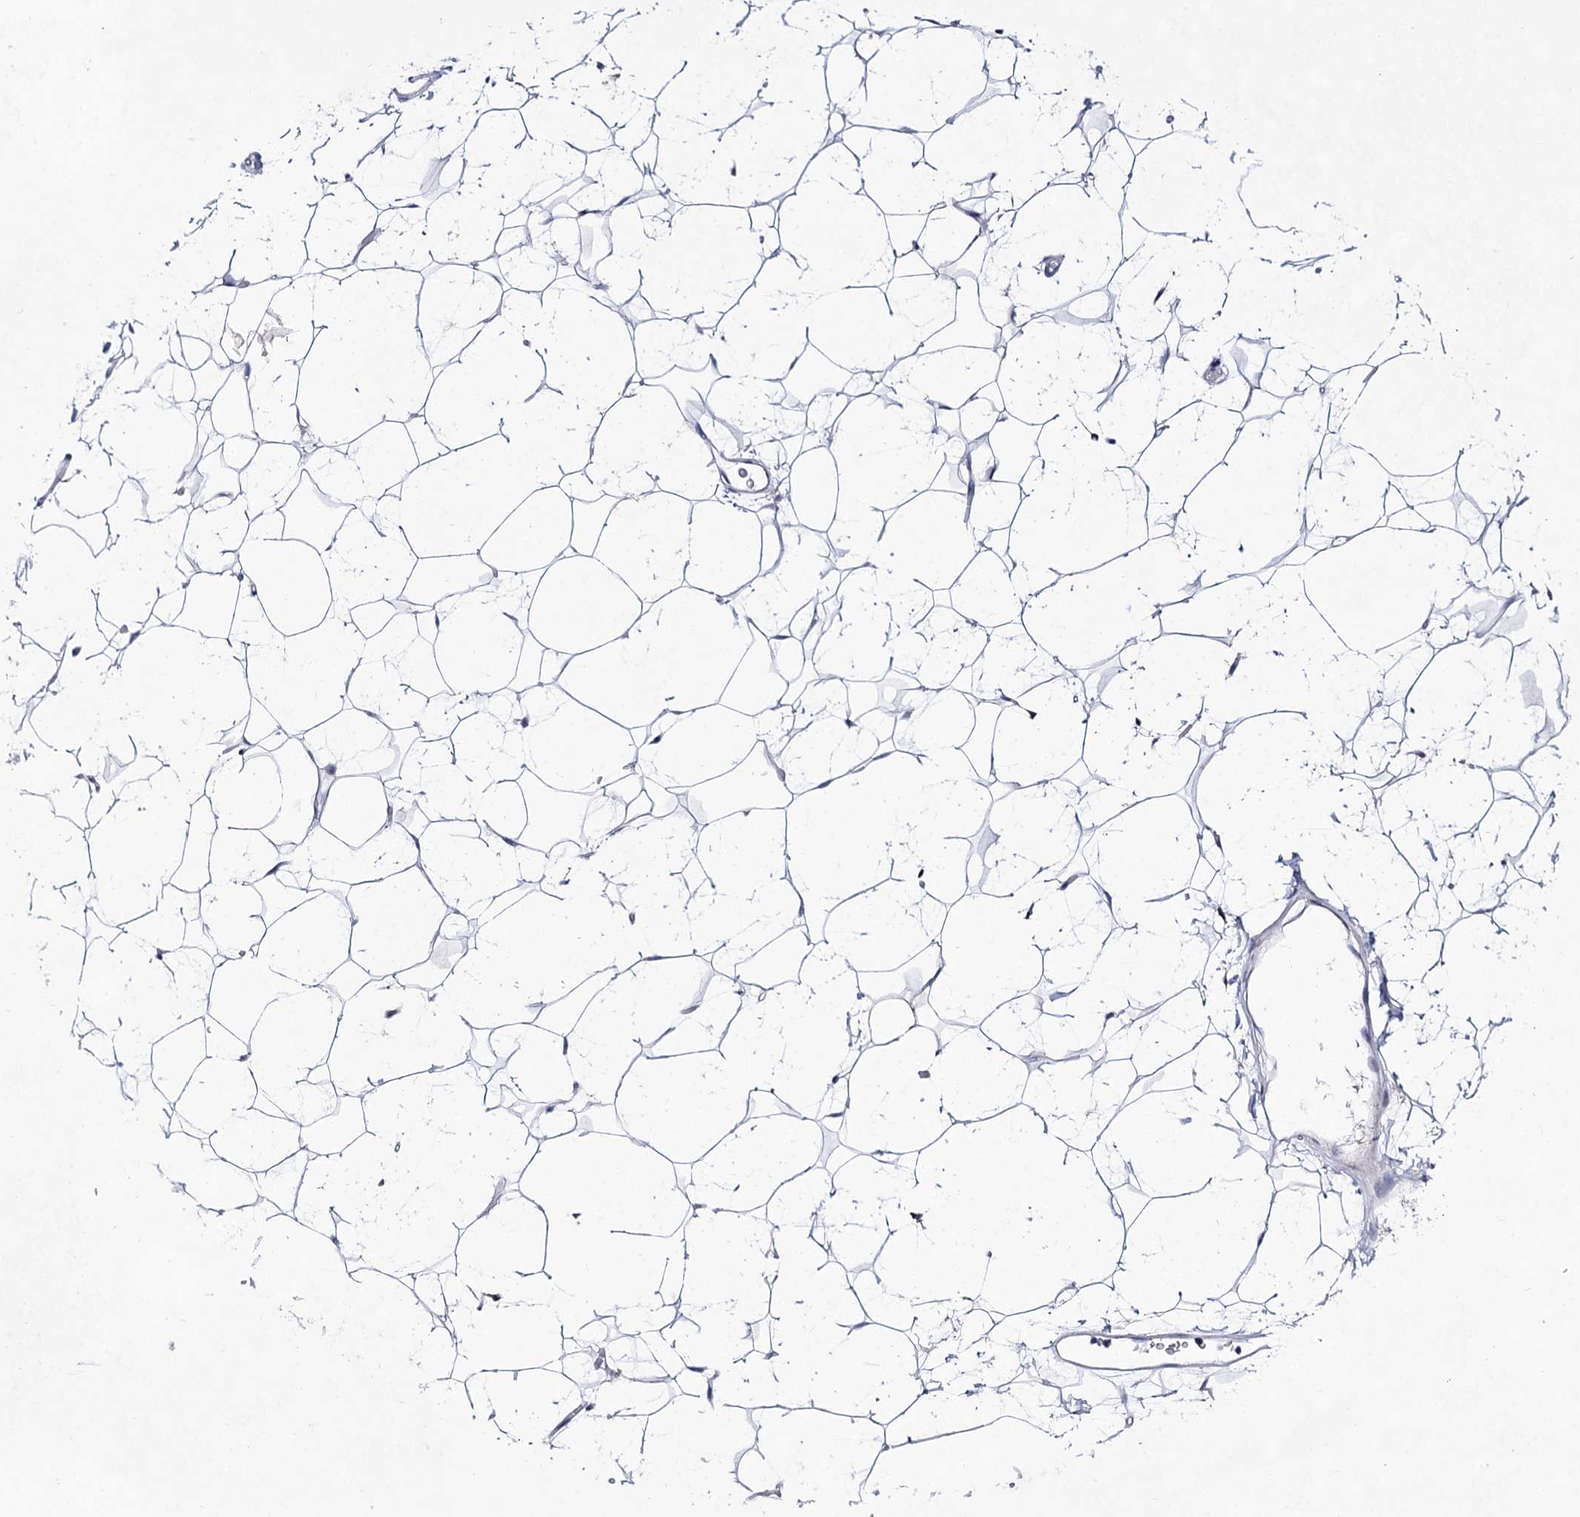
{"staining": {"intensity": "negative", "quantity": "none", "location": "none"}, "tissue": "adipose tissue", "cell_type": "Adipocytes", "image_type": "normal", "snomed": [{"axis": "morphology", "description": "Normal tissue, NOS"}, {"axis": "topography", "description": "Breast"}], "caption": "Immunohistochemical staining of normal human adipose tissue reveals no significant positivity in adipocytes.", "gene": "UGDH", "patient": {"sex": "female", "age": 26}}